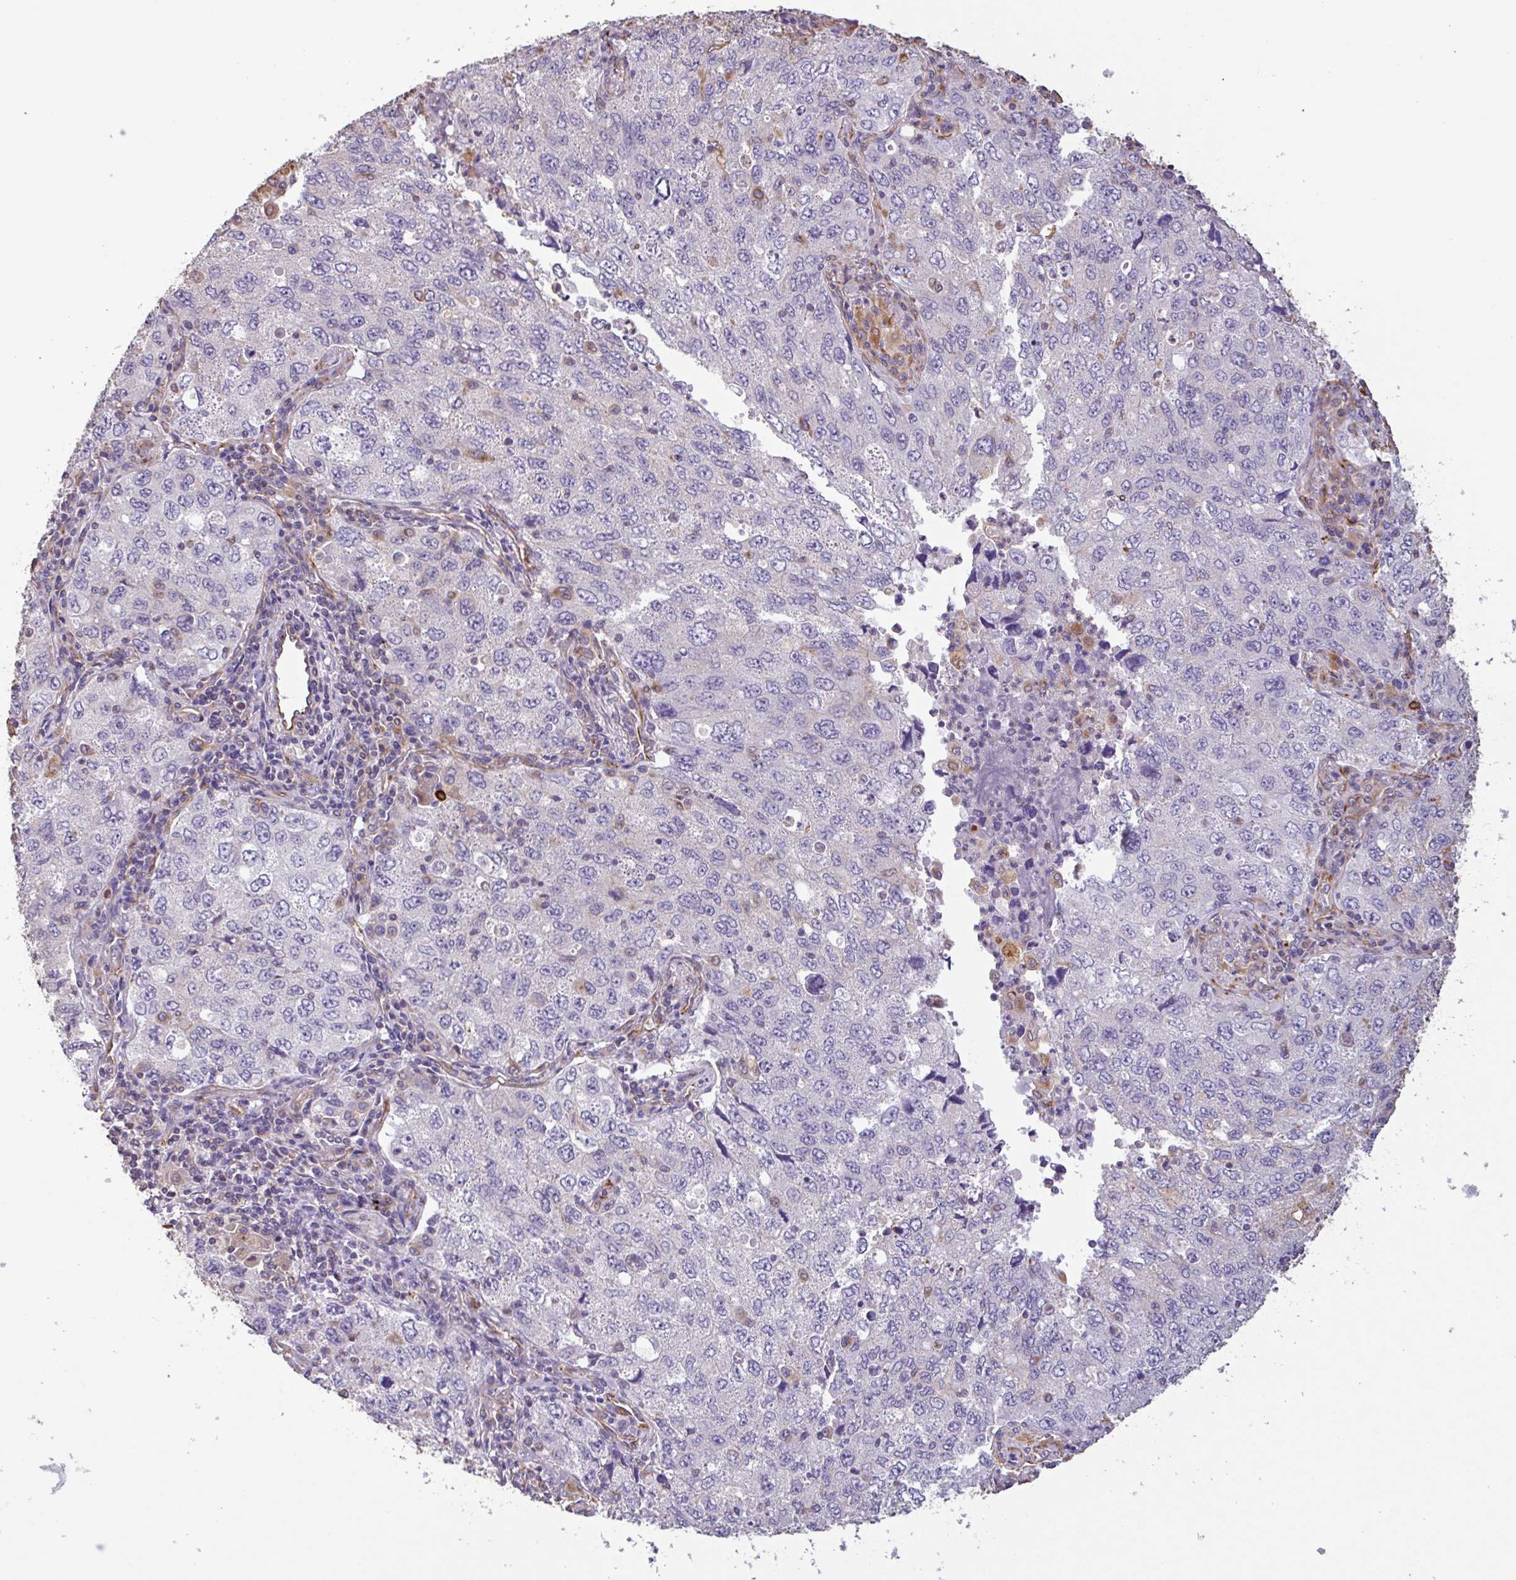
{"staining": {"intensity": "negative", "quantity": "none", "location": "none"}, "tissue": "lung cancer", "cell_type": "Tumor cells", "image_type": "cancer", "snomed": [{"axis": "morphology", "description": "Adenocarcinoma, NOS"}, {"axis": "topography", "description": "Lung"}], "caption": "This is an immunohistochemistry photomicrograph of lung cancer (adenocarcinoma). There is no positivity in tumor cells.", "gene": "ZNF790", "patient": {"sex": "female", "age": 57}}